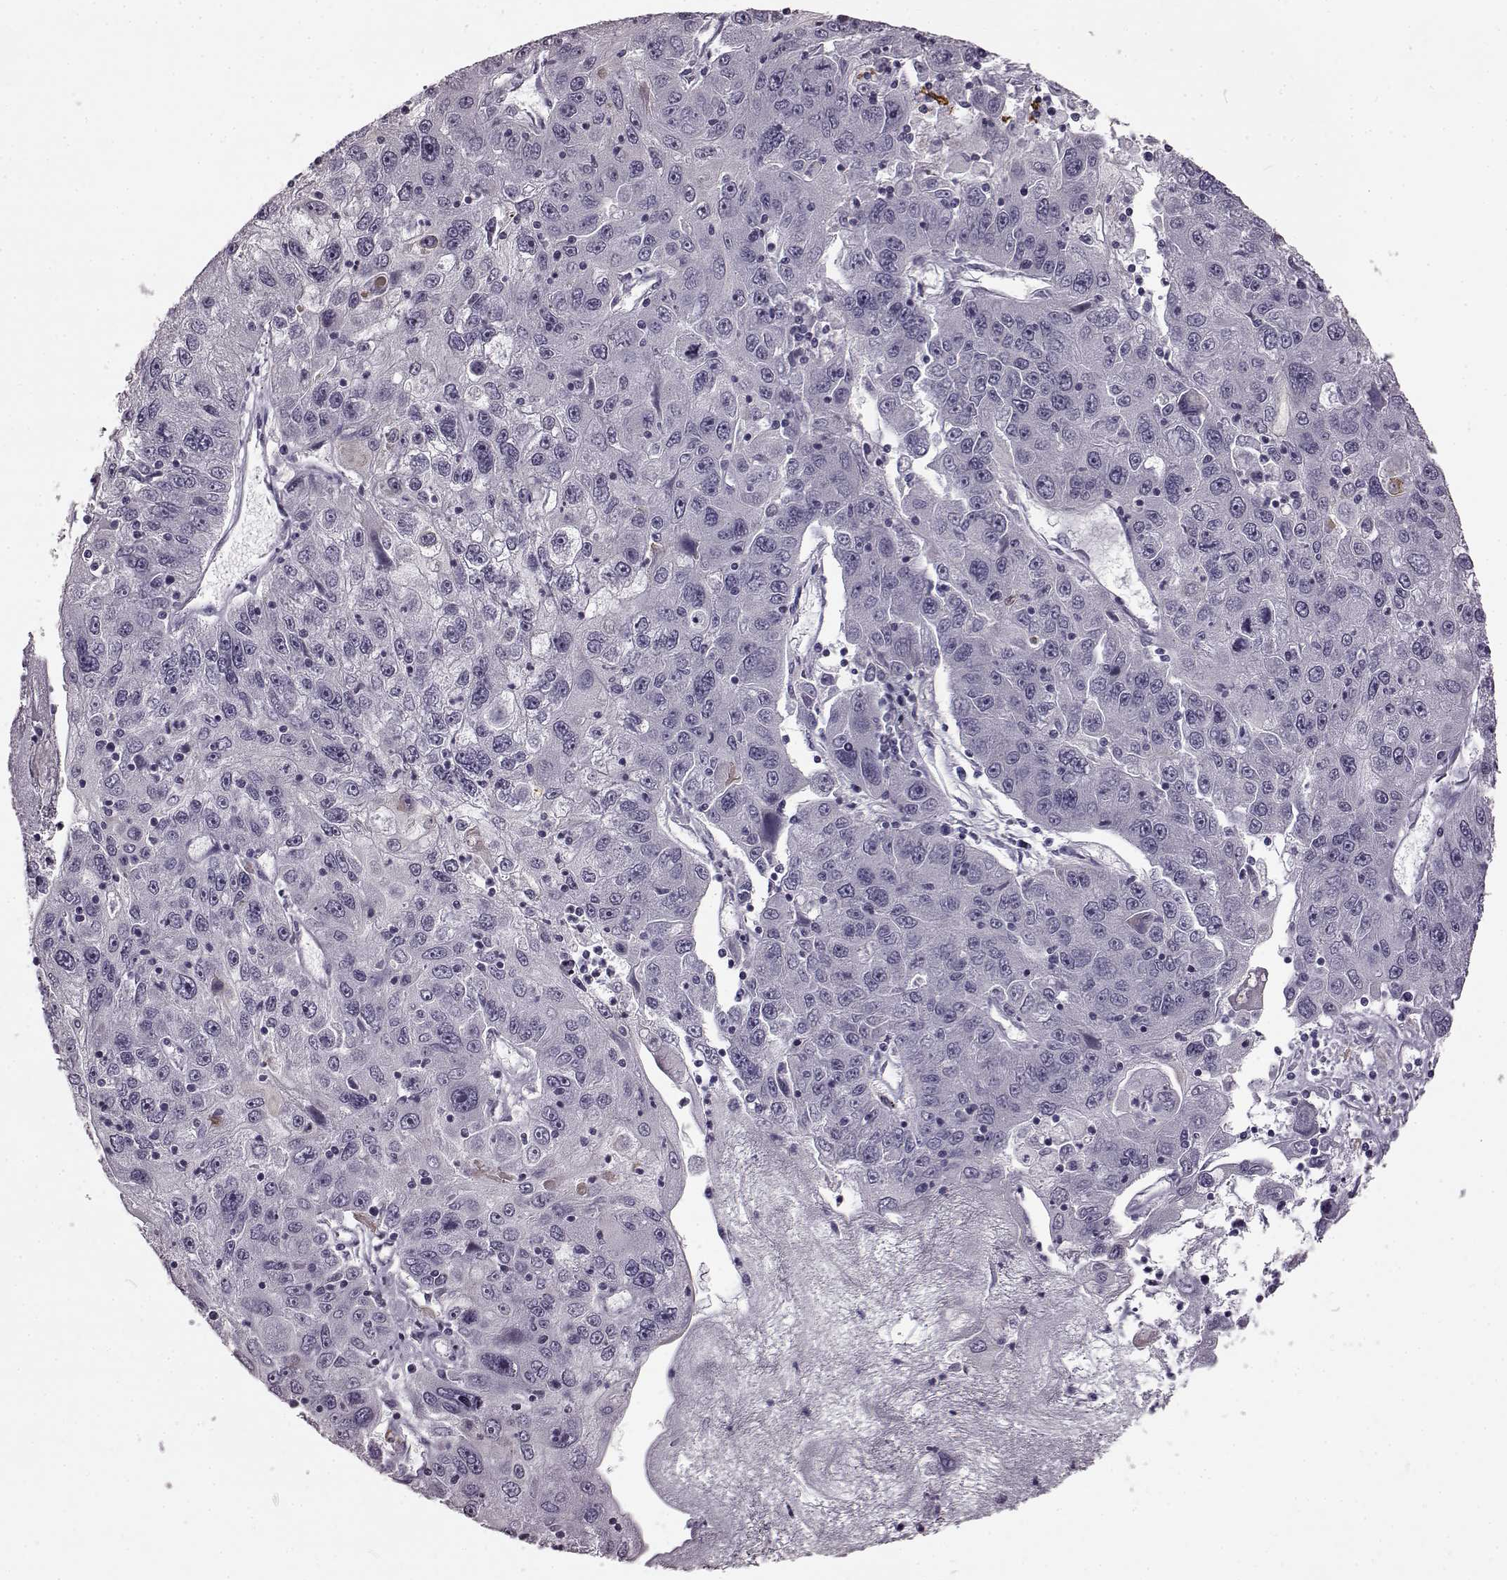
{"staining": {"intensity": "negative", "quantity": "none", "location": "none"}, "tissue": "stomach cancer", "cell_type": "Tumor cells", "image_type": "cancer", "snomed": [{"axis": "morphology", "description": "Adenocarcinoma, NOS"}, {"axis": "topography", "description": "Stomach"}], "caption": "Human stomach cancer stained for a protein using immunohistochemistry displays no staining in tumor cells.", "gene": "ODAD4", "patient": {"sex": "male", "age": 56}}